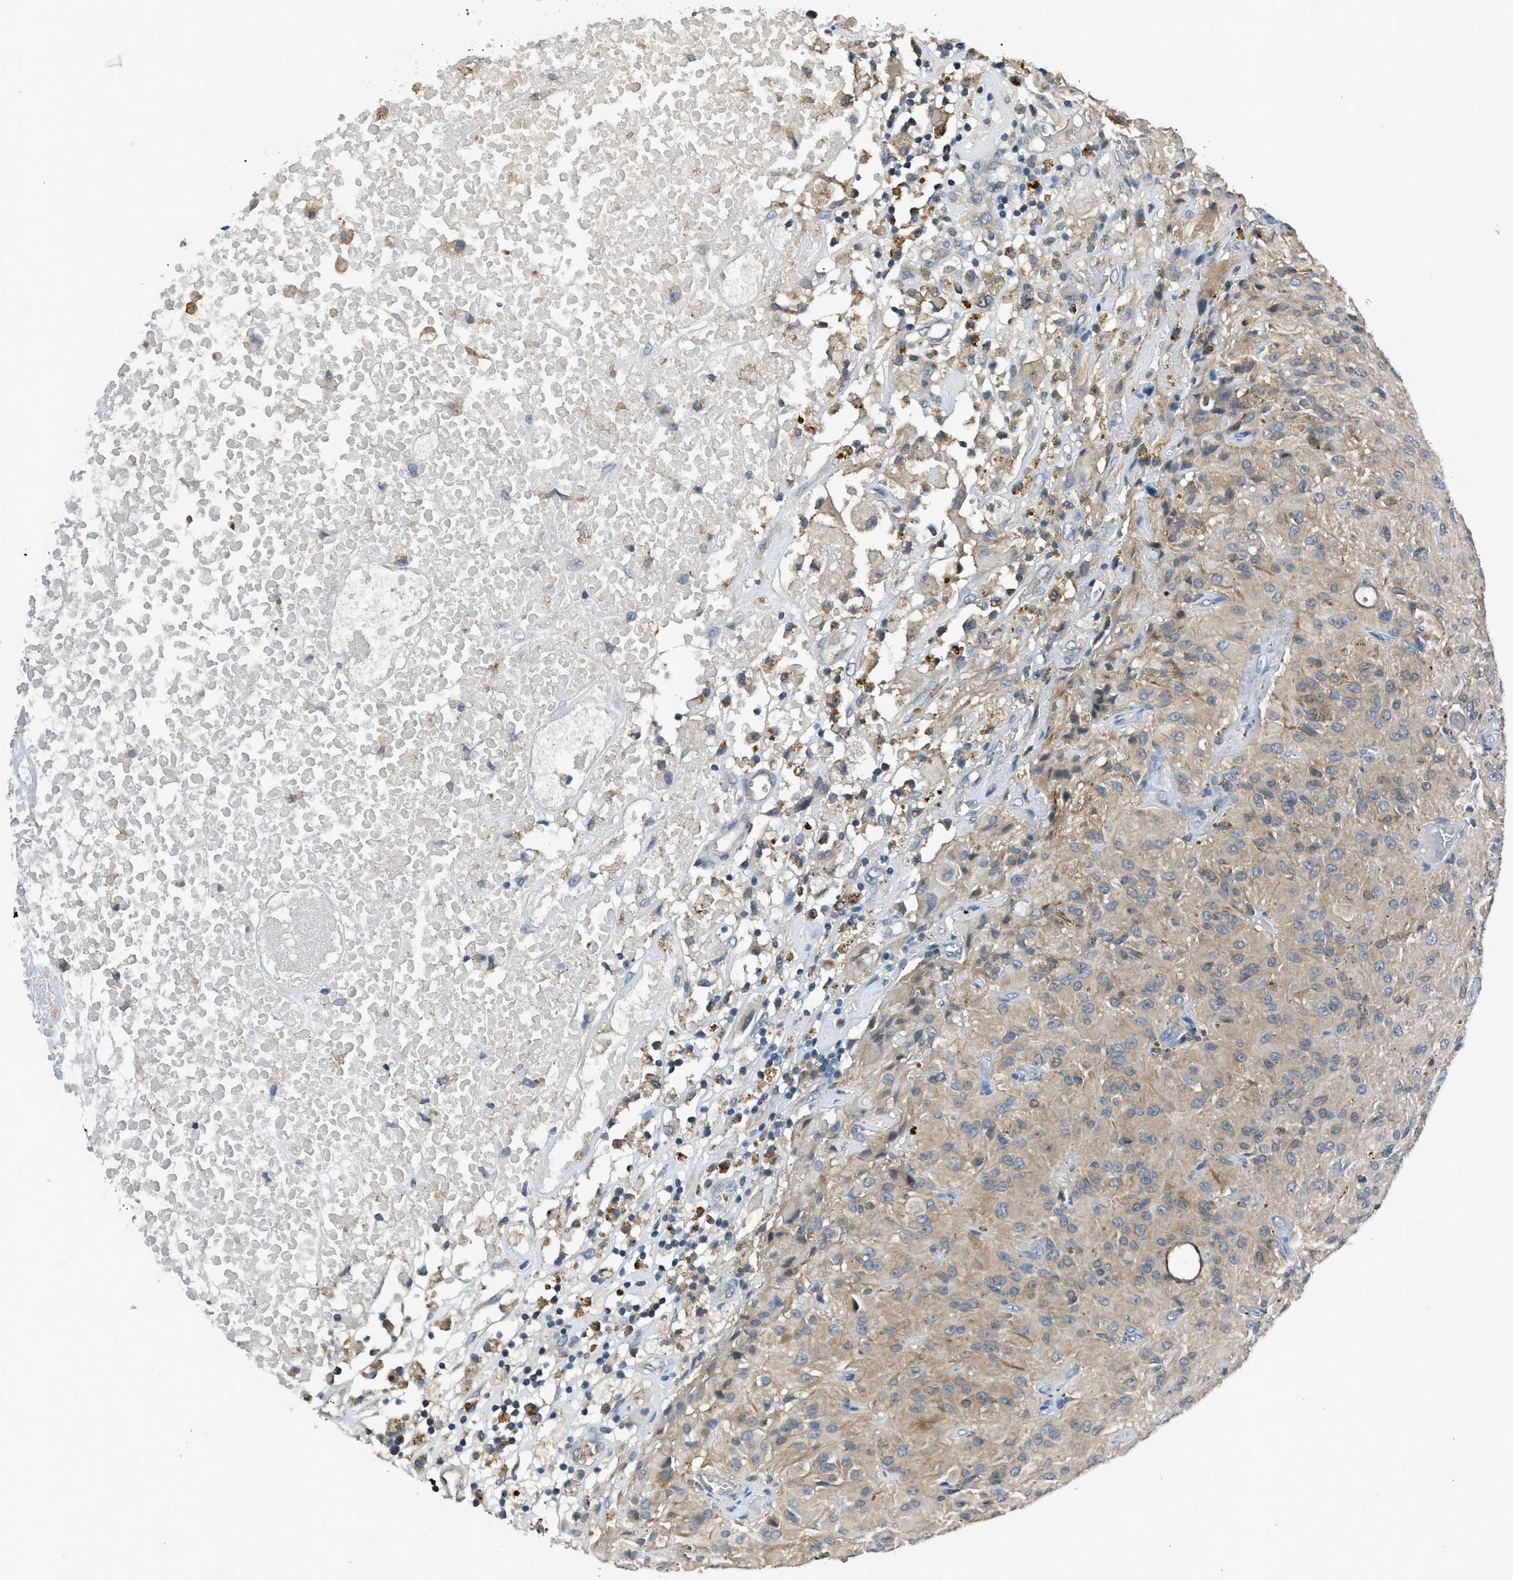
{"staining": {"intensity": "weak", "quantity": ">75%", "location": "cytoplasmic/membranous"}, "tissue": "glioma", "cell_type": "Tumor cells", "image_type": "cancer", "snomed": [{"axis": "morphology", "description": "Glioma, malignant, High grade"}, {"axis": "topography", "description": "Brain"}], "caption": "This image displays IHC staining of high-grade glioma (malignant), with low weak cytoplasmic/membranous positivity in about >75% of tumor cells.", "gene": "LMLN", "patient": {"sex": "female", "age": 59}}